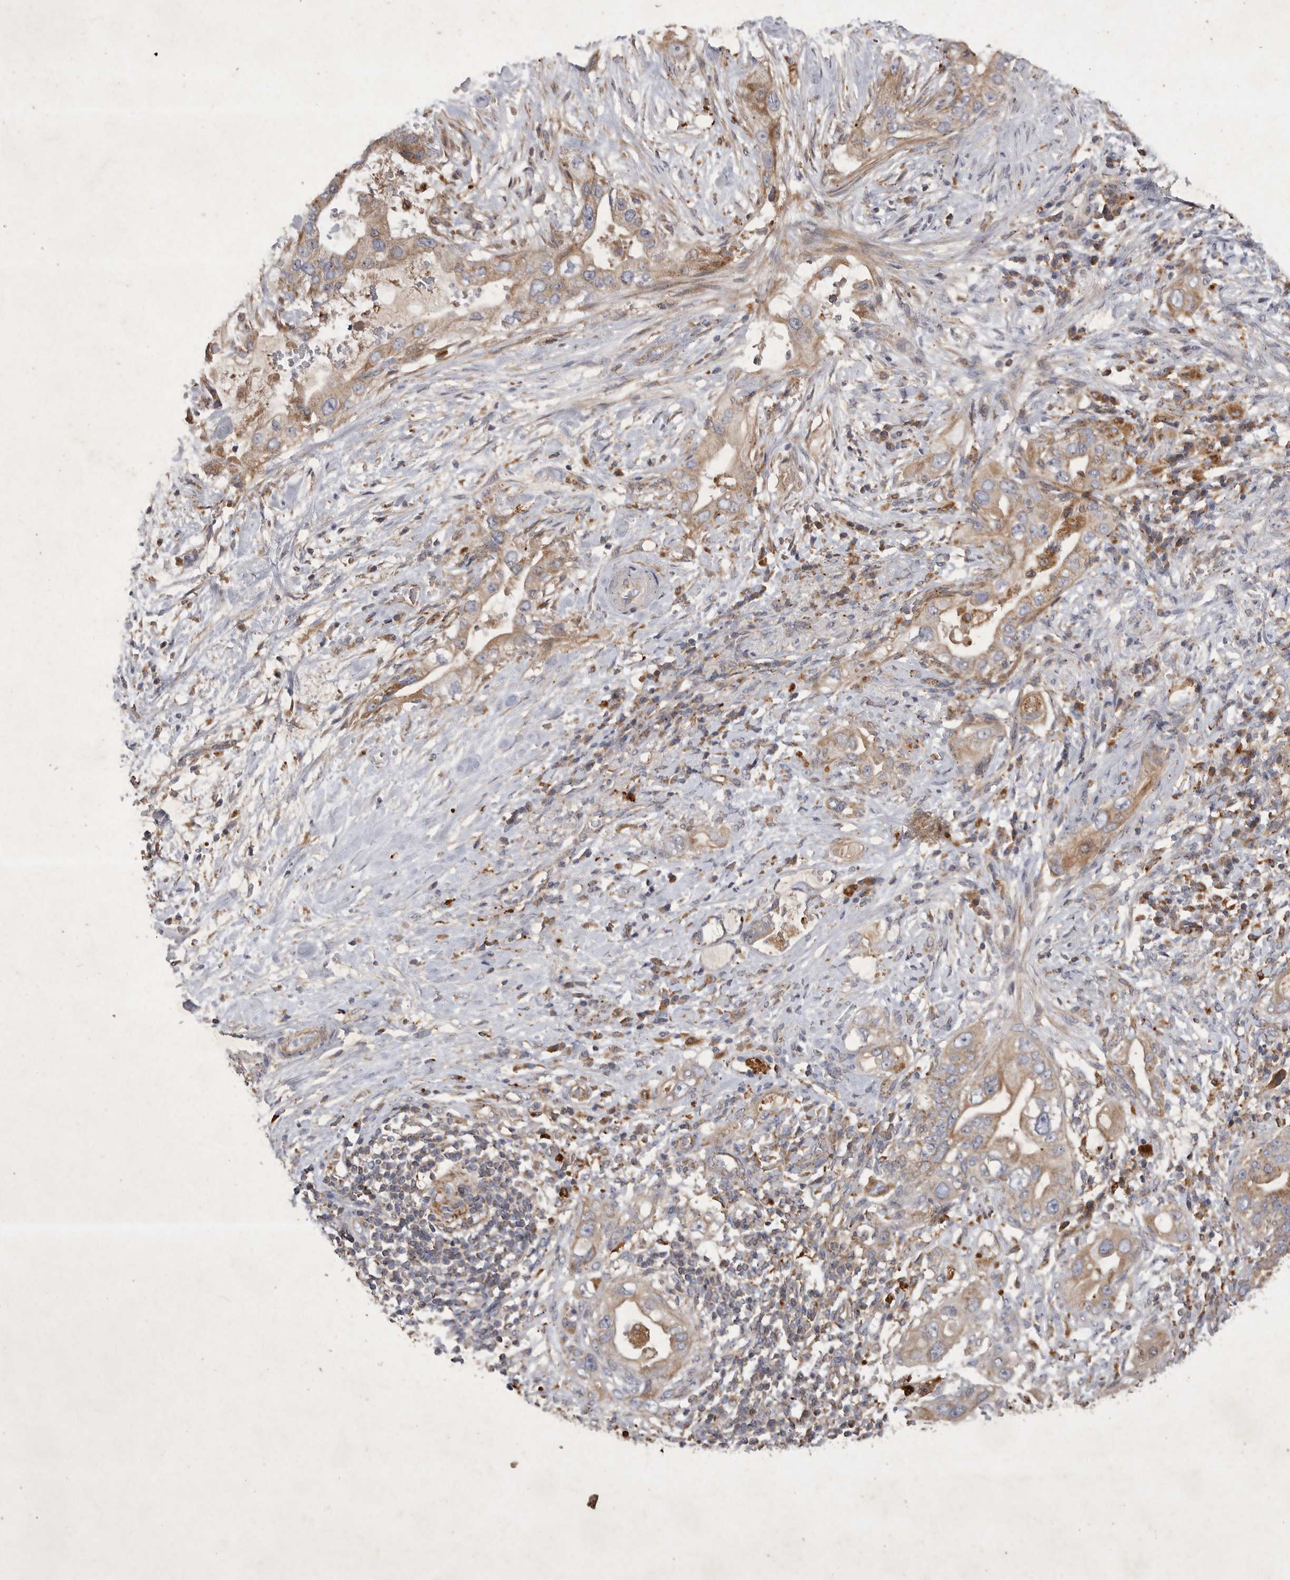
{"staining": {"intensity": "moderate", "quantity": ">75%", "location": "cytoplasmic/membranous"}, "tissue": "pancreatic cancer", "cell_type": "Tumor cells", "image_type": "cancer", "snomed": [{"axis": "morphology", "description": "Inflammation, NOS"}, {"axis": "morphology", "description": "Adenocarcinoma, NOS"}, {"axis": "topography", "description": "Pancreas"}], "caption": "This photomicrograph demonstrates immunohistochemistry staining of pancreatic adenocarcinoma, with medium moderate cytoplasmic/membranous expression in approximately >75% of tumor cells.", "gene": "MRPL41", "patient": {"sex": "female", "age": 56}}